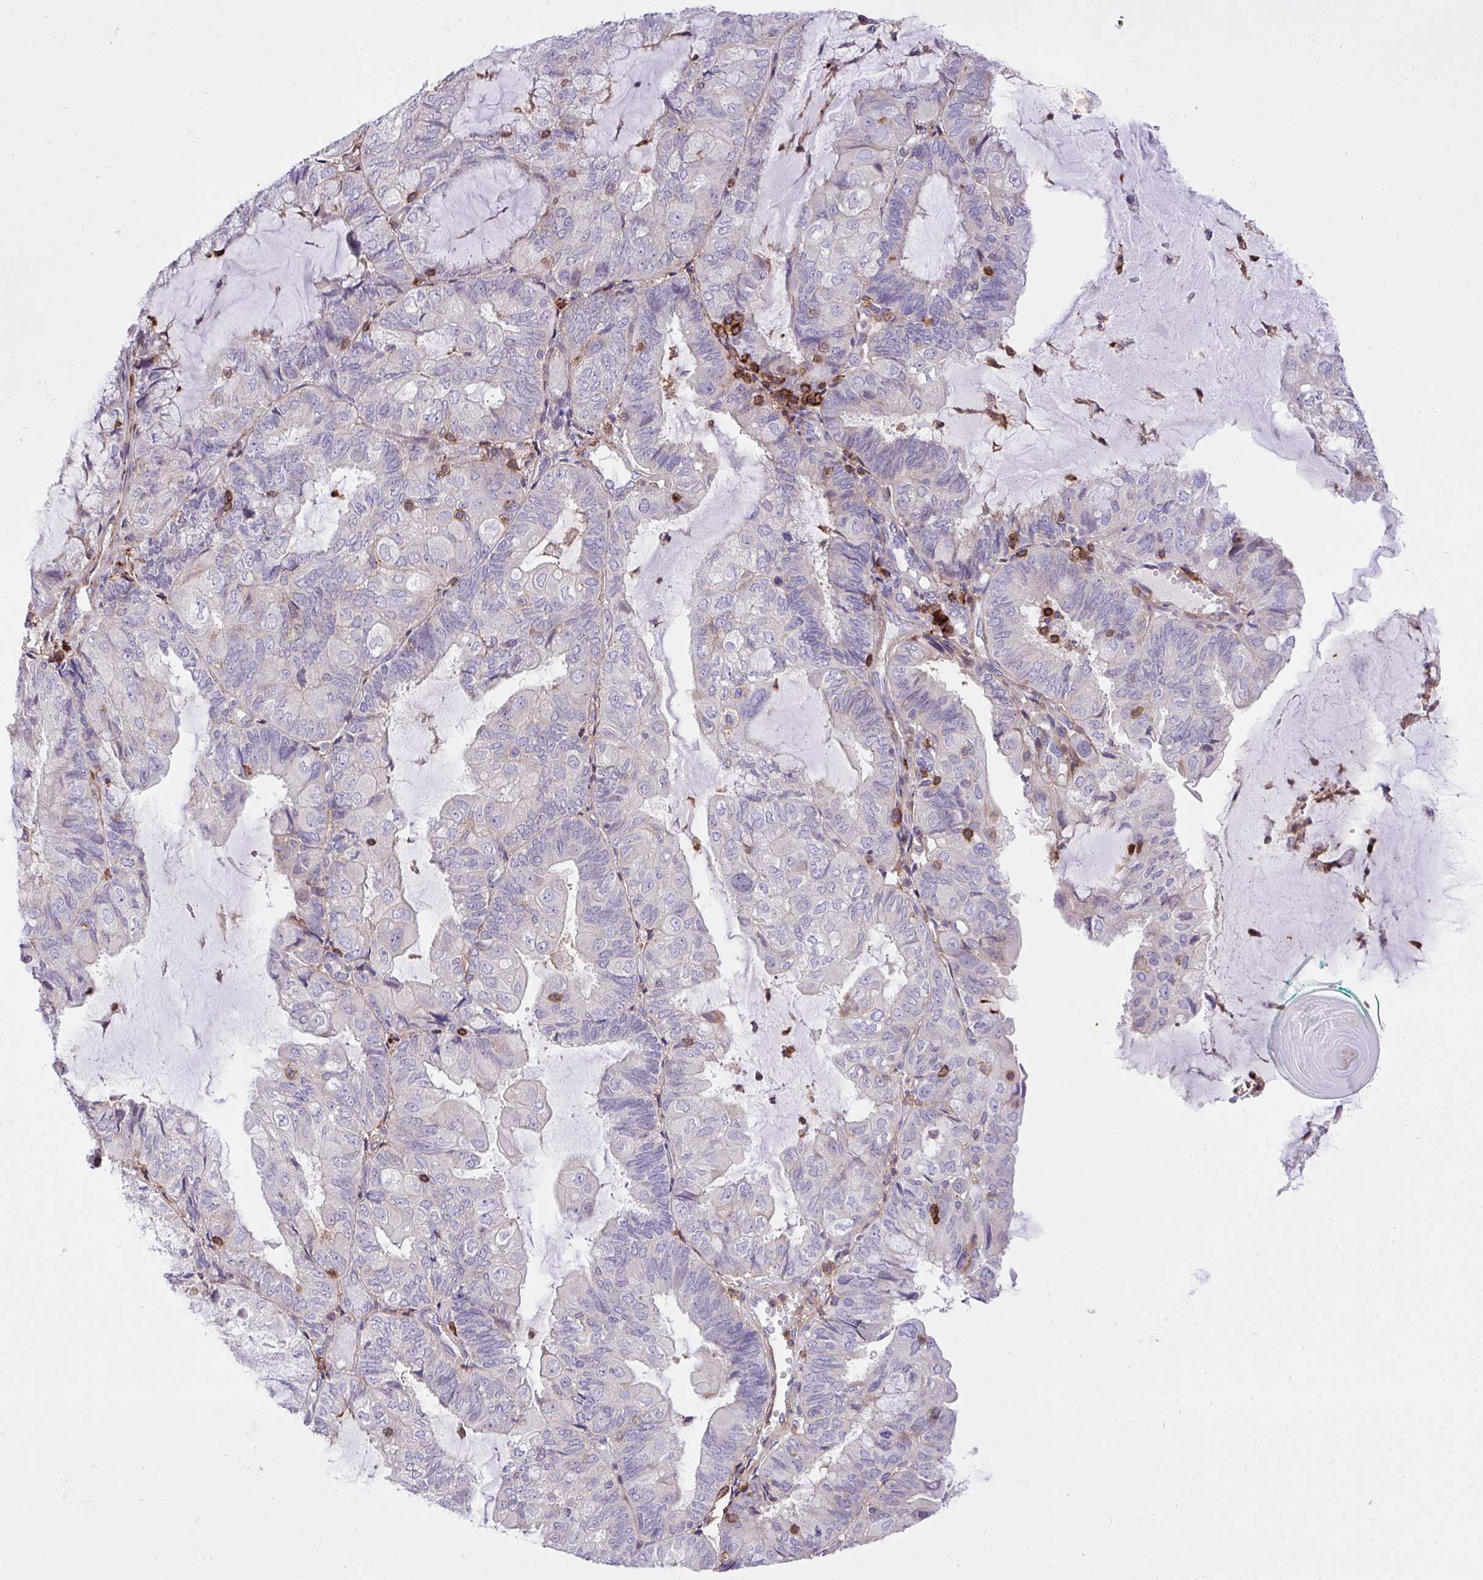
{"staining": {"intensity": "negative", "quantity": "none", "location": "none"}, "tissue": "endometrial cancer", "cell_type": "Tumor cells", "image_type": "cancer", "snomed": [{"axis": "morphology", "description": "Adenocarcinoma, NOS"}, {"axis": "topography", "description": "Endometrium"}], "caption": "Micrograph shows no significant protein staining in tumor cells of endometrial cancer.", "gene": "ERI1", "patient": {"sex": "female", "age": 81}}